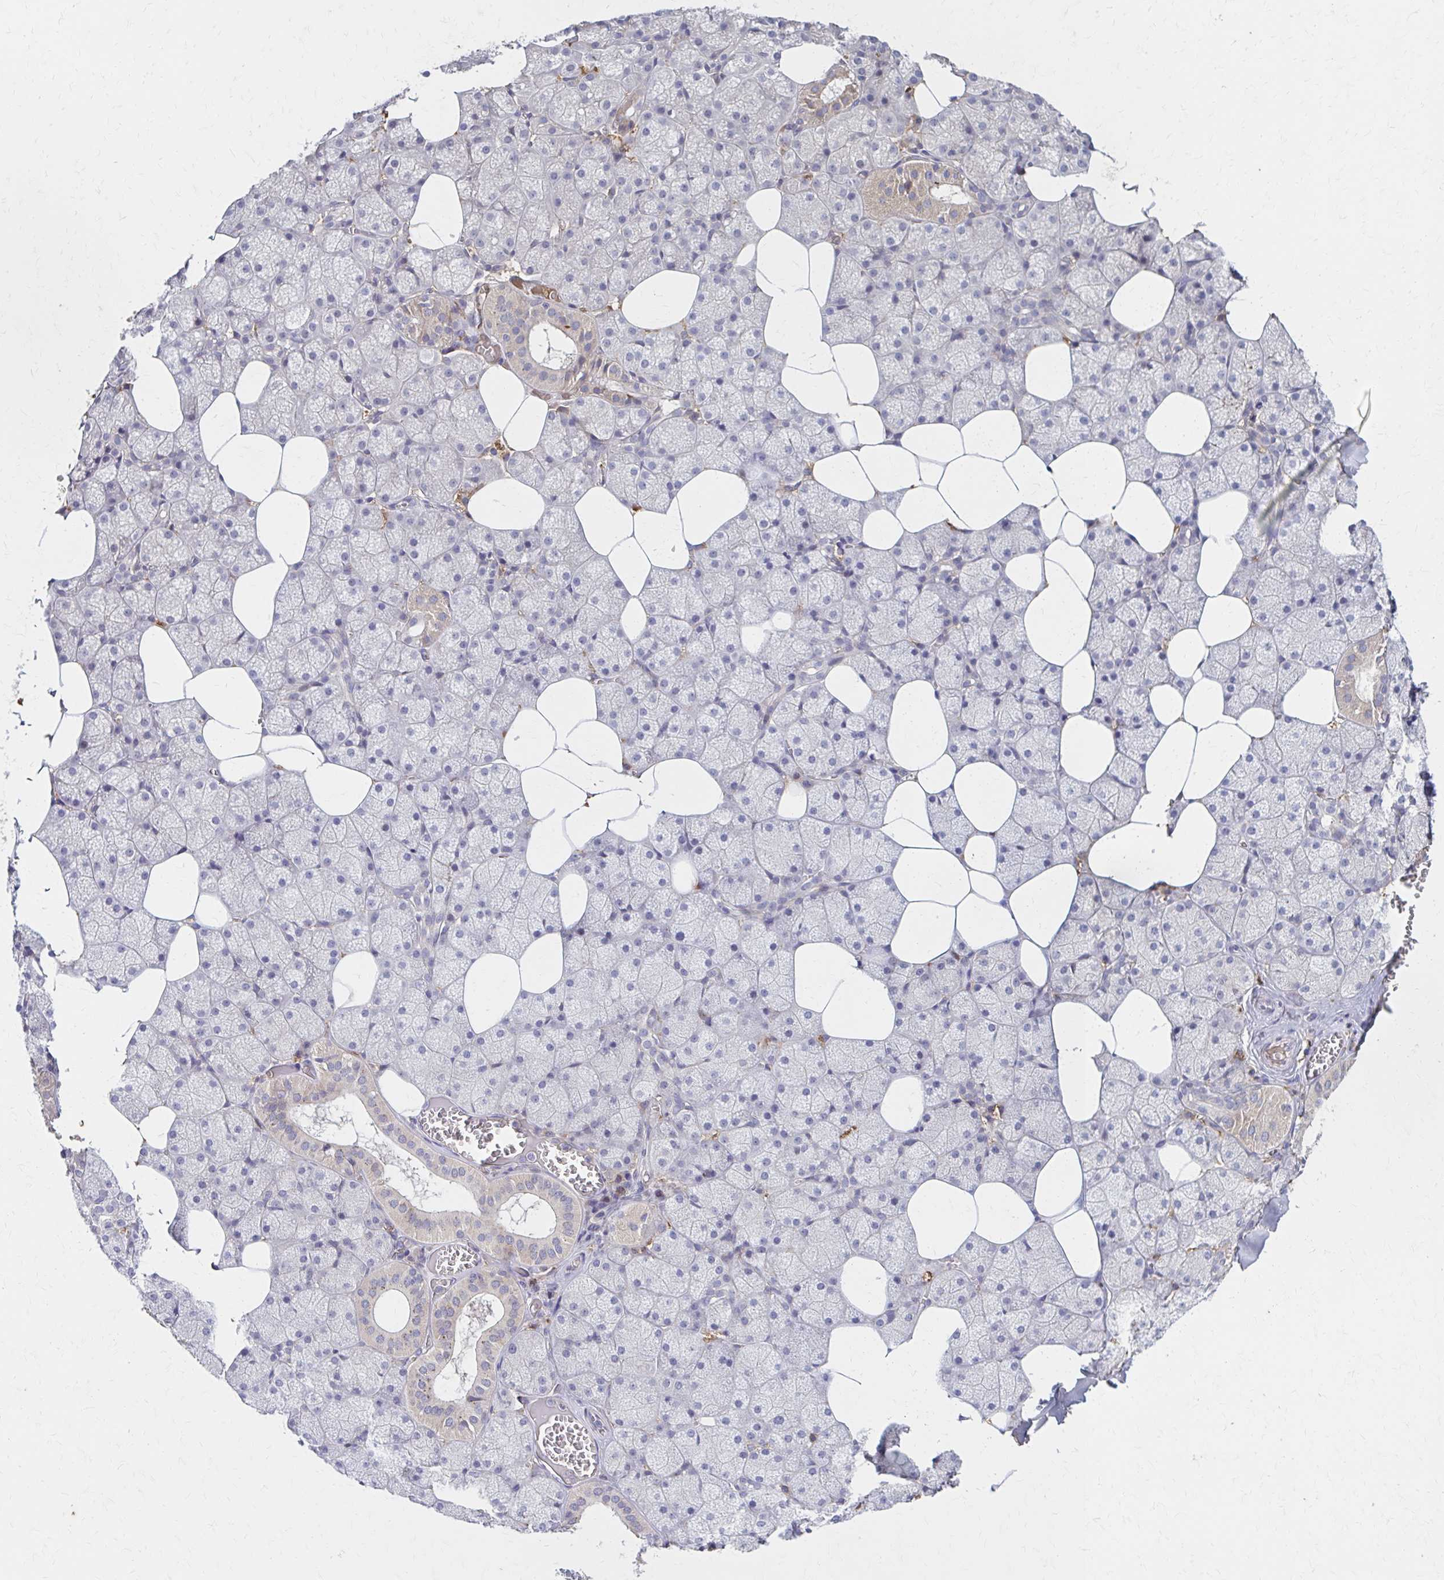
{"staining": {"intensity": "moderate", "quantity": "<25%", "location": "cytoplasmic/membranous"}, "tissue": "salivary gland", "cell_type": "Glandular cells", "image_type": "normal", "snomed": [{"axis": "morphology", "description": "Normal tissue, NOS"}, {"axis": "topography", "description": "Salivary gland"}, {"axis": "topography", "description": "Peripheral nerve tissue"}], "caption": "Protein expression by IHC displays moderate cytoplasmic/membranous positivity in about <25% of glandular cells in normal salivary gland.", "gene": "HMGCS2", "patient": {"sex": "male", "age": 38}}